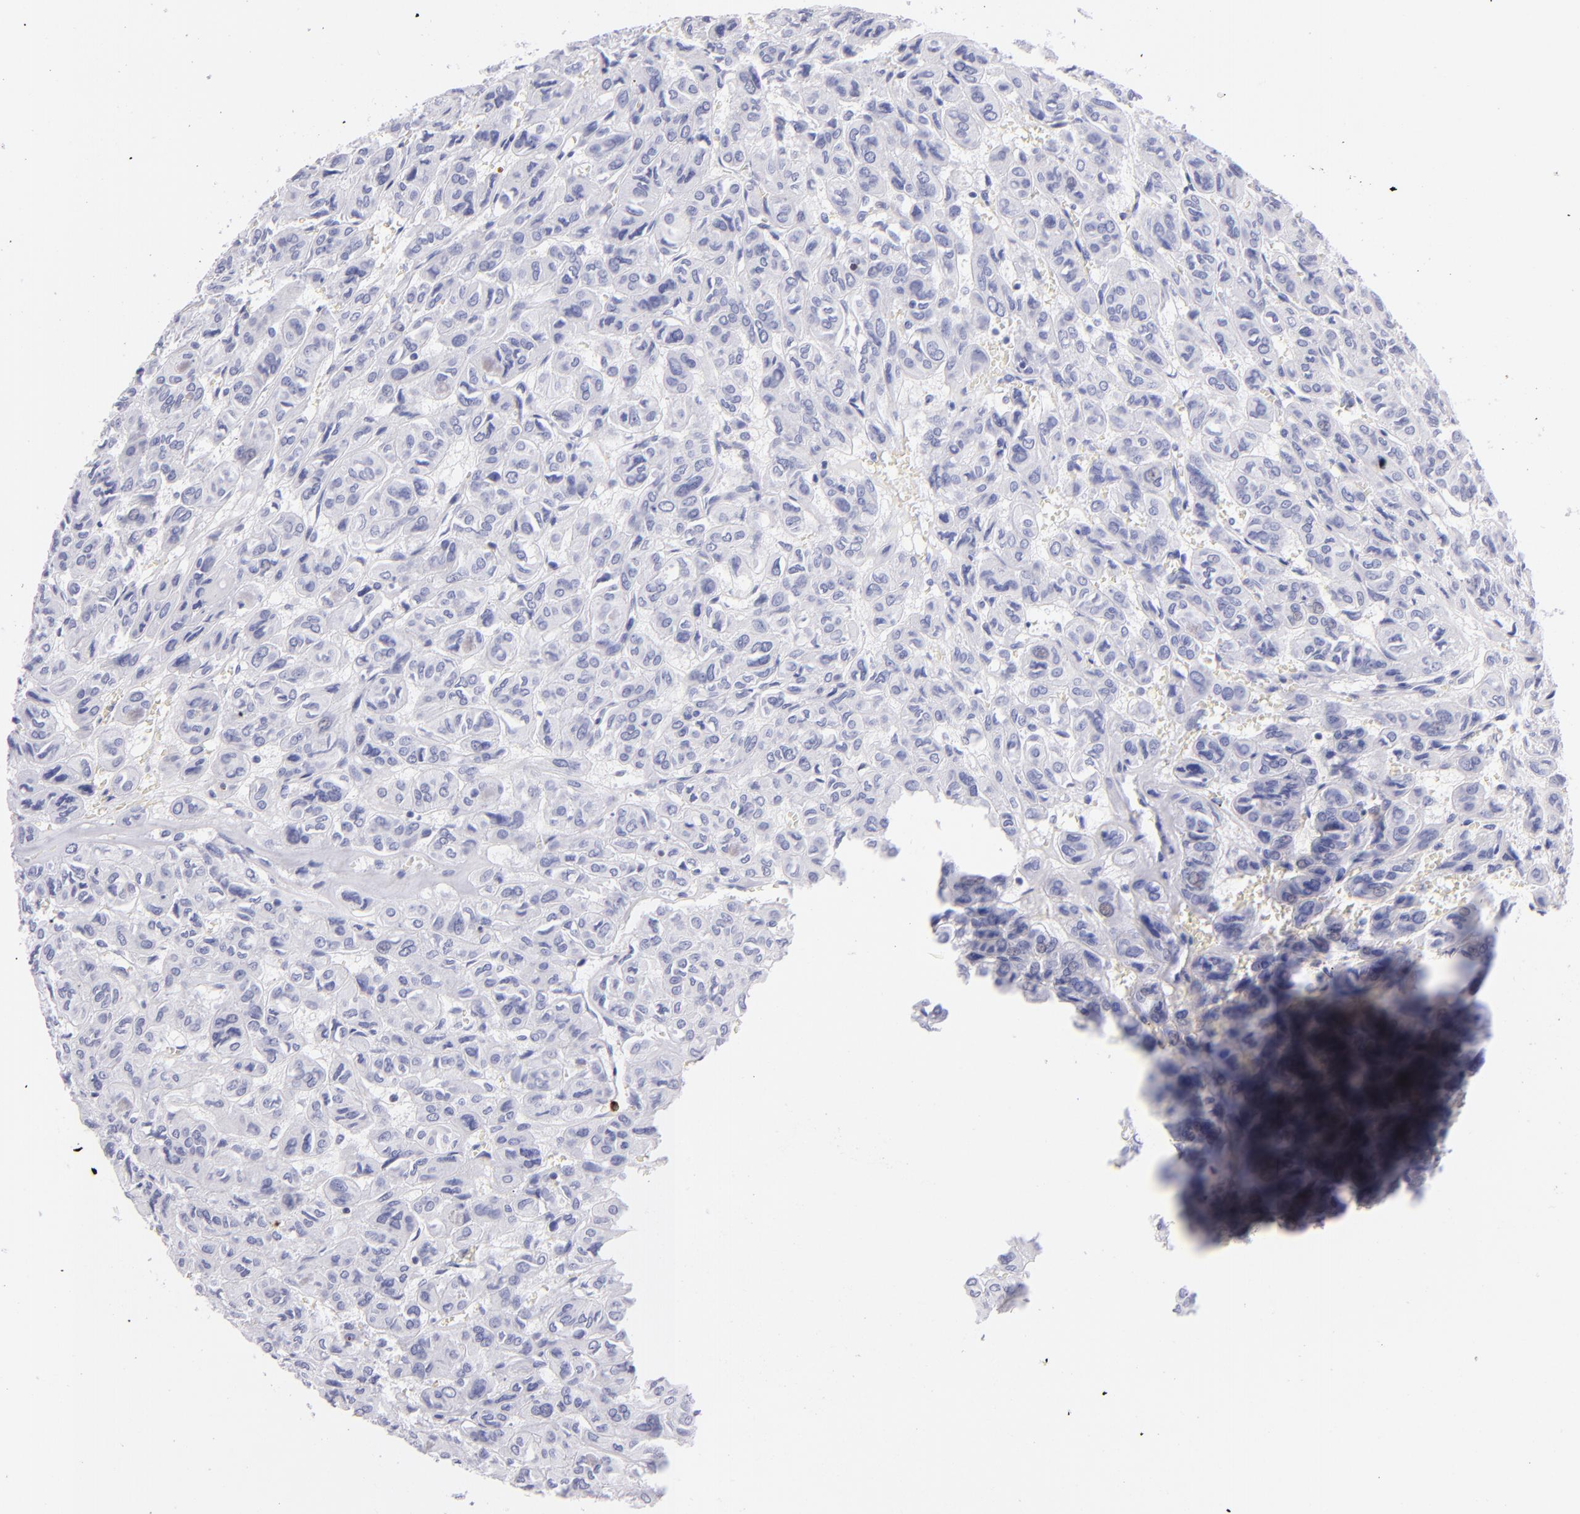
{"staining": {"intensity": "negative", "quantity": "none", "location": "none"}, "tissue": "thyroid cancer", "cell_type": "Tumor cells", "image_type": "cancer", "snomed": [{"axis": "morphology", "description": "Follicular adenoma carcinoma, NOS"}, {"axis": "topography", "description": "Thyroid gland"}], "caption": "This is an immunohistochemistry (IHC) micrograph of human thyroid follicular adenoma carcinoma. There is no staining in tumor cells.", "gene": "PRF1", "patient": {"sex": "female", "age": 71}}